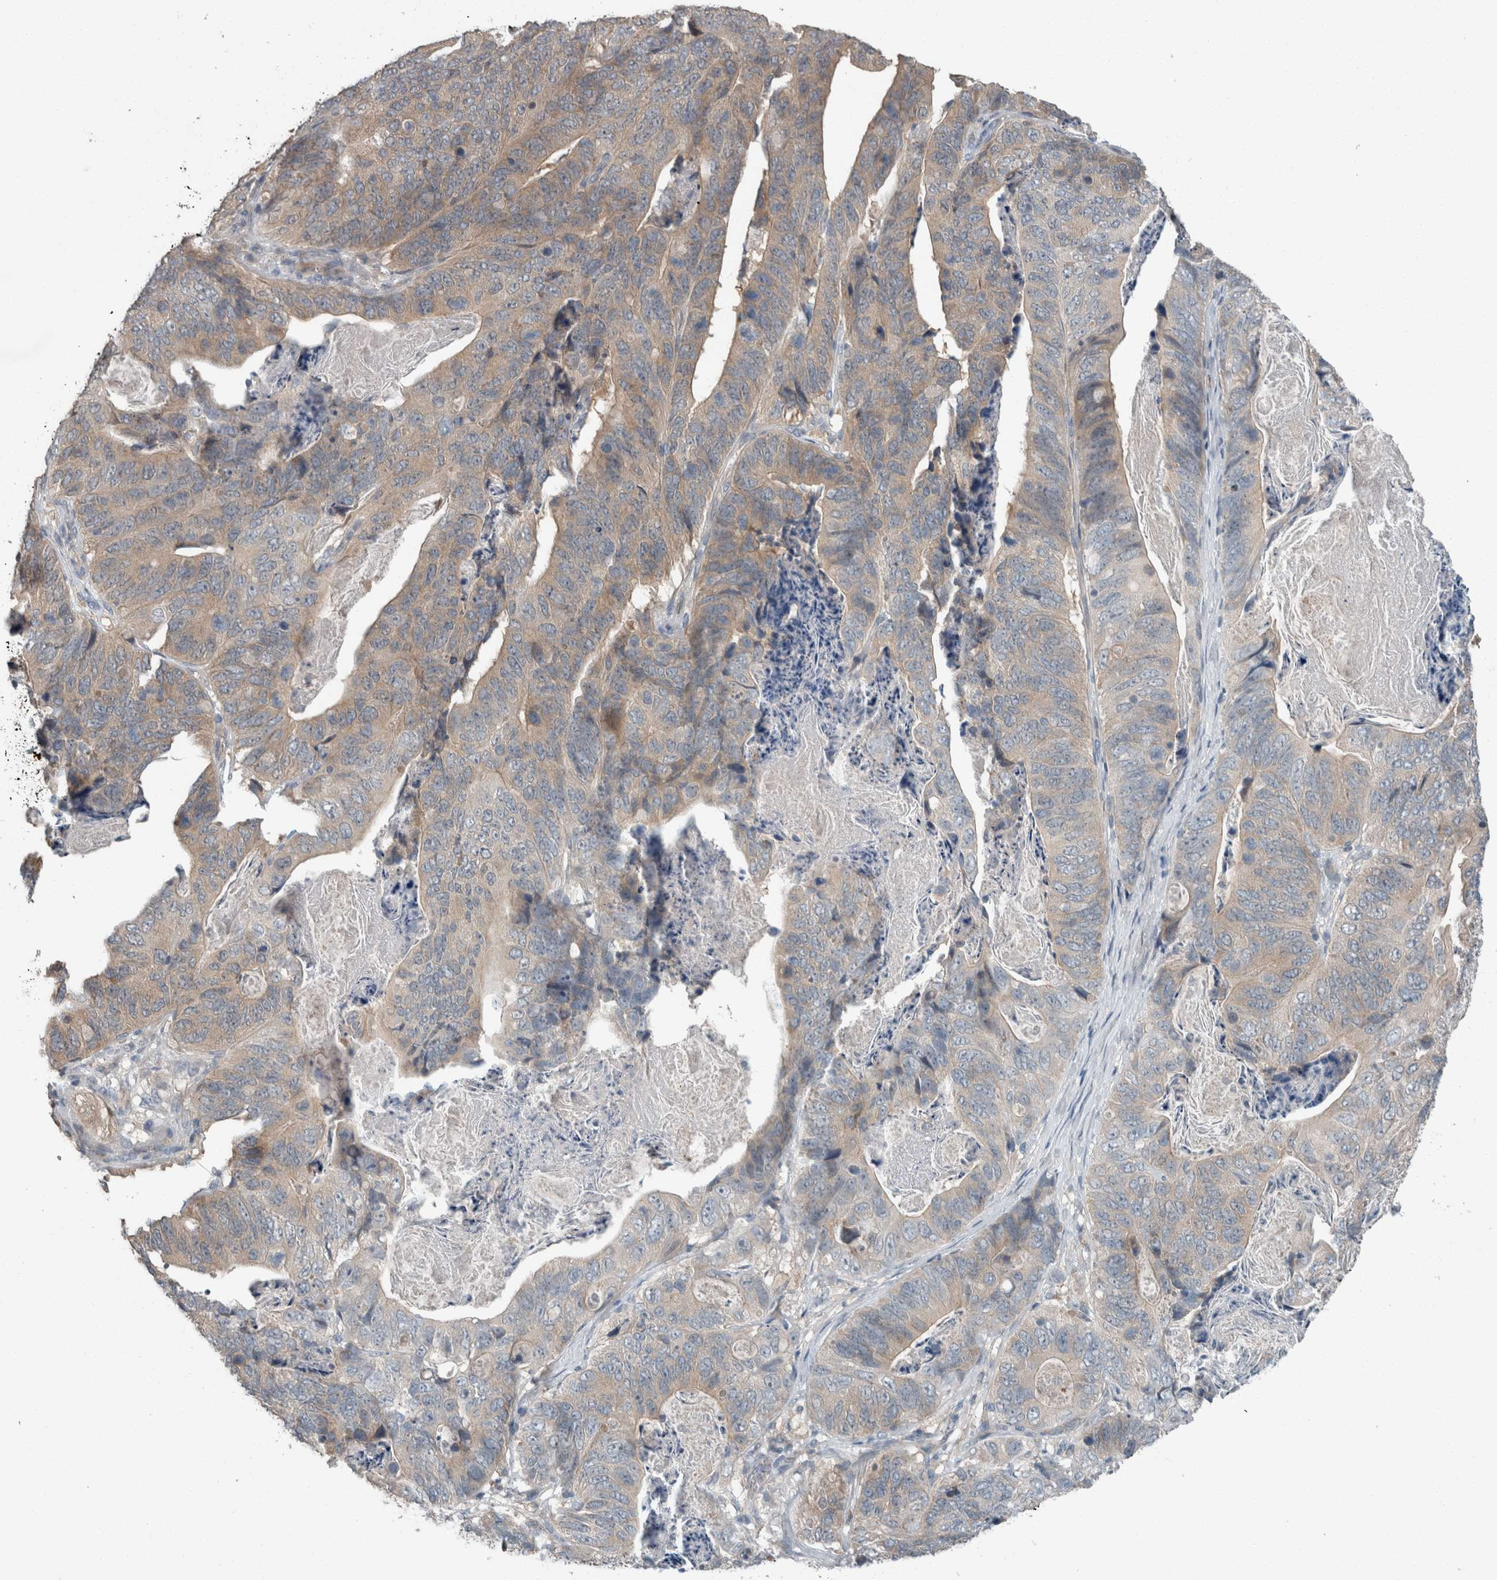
{"staining": {"intensity": "weak", "quantity": ">75%", "location": "cytoplasmic/membranous"}, "tissue": "stomach cancer", "cell_type": "Tumor cells", "image_type": "cancer", "snomed": [{"axis": "morphology", "description": "Normal tissue, NOS"}, {"axis": "morphology", "description": "Adenocarcinoma, NOS"}, {"axis": "topography", "description": "Stomach"}], "caption": "High-power microscopy captured an immunohistochemistry histopathology image of stomach cancer, revealing weak cytoplasmic/membranous expression in approximately >75% of tumor cells. (Stains: DAB (3,3'-diaminobenzidine) in brown, nuclei in blue, Microscopy: brightfield microscopy at high magnification).", "gene": "KNTC1", "patient": {"sex": "female", "age": 89}}